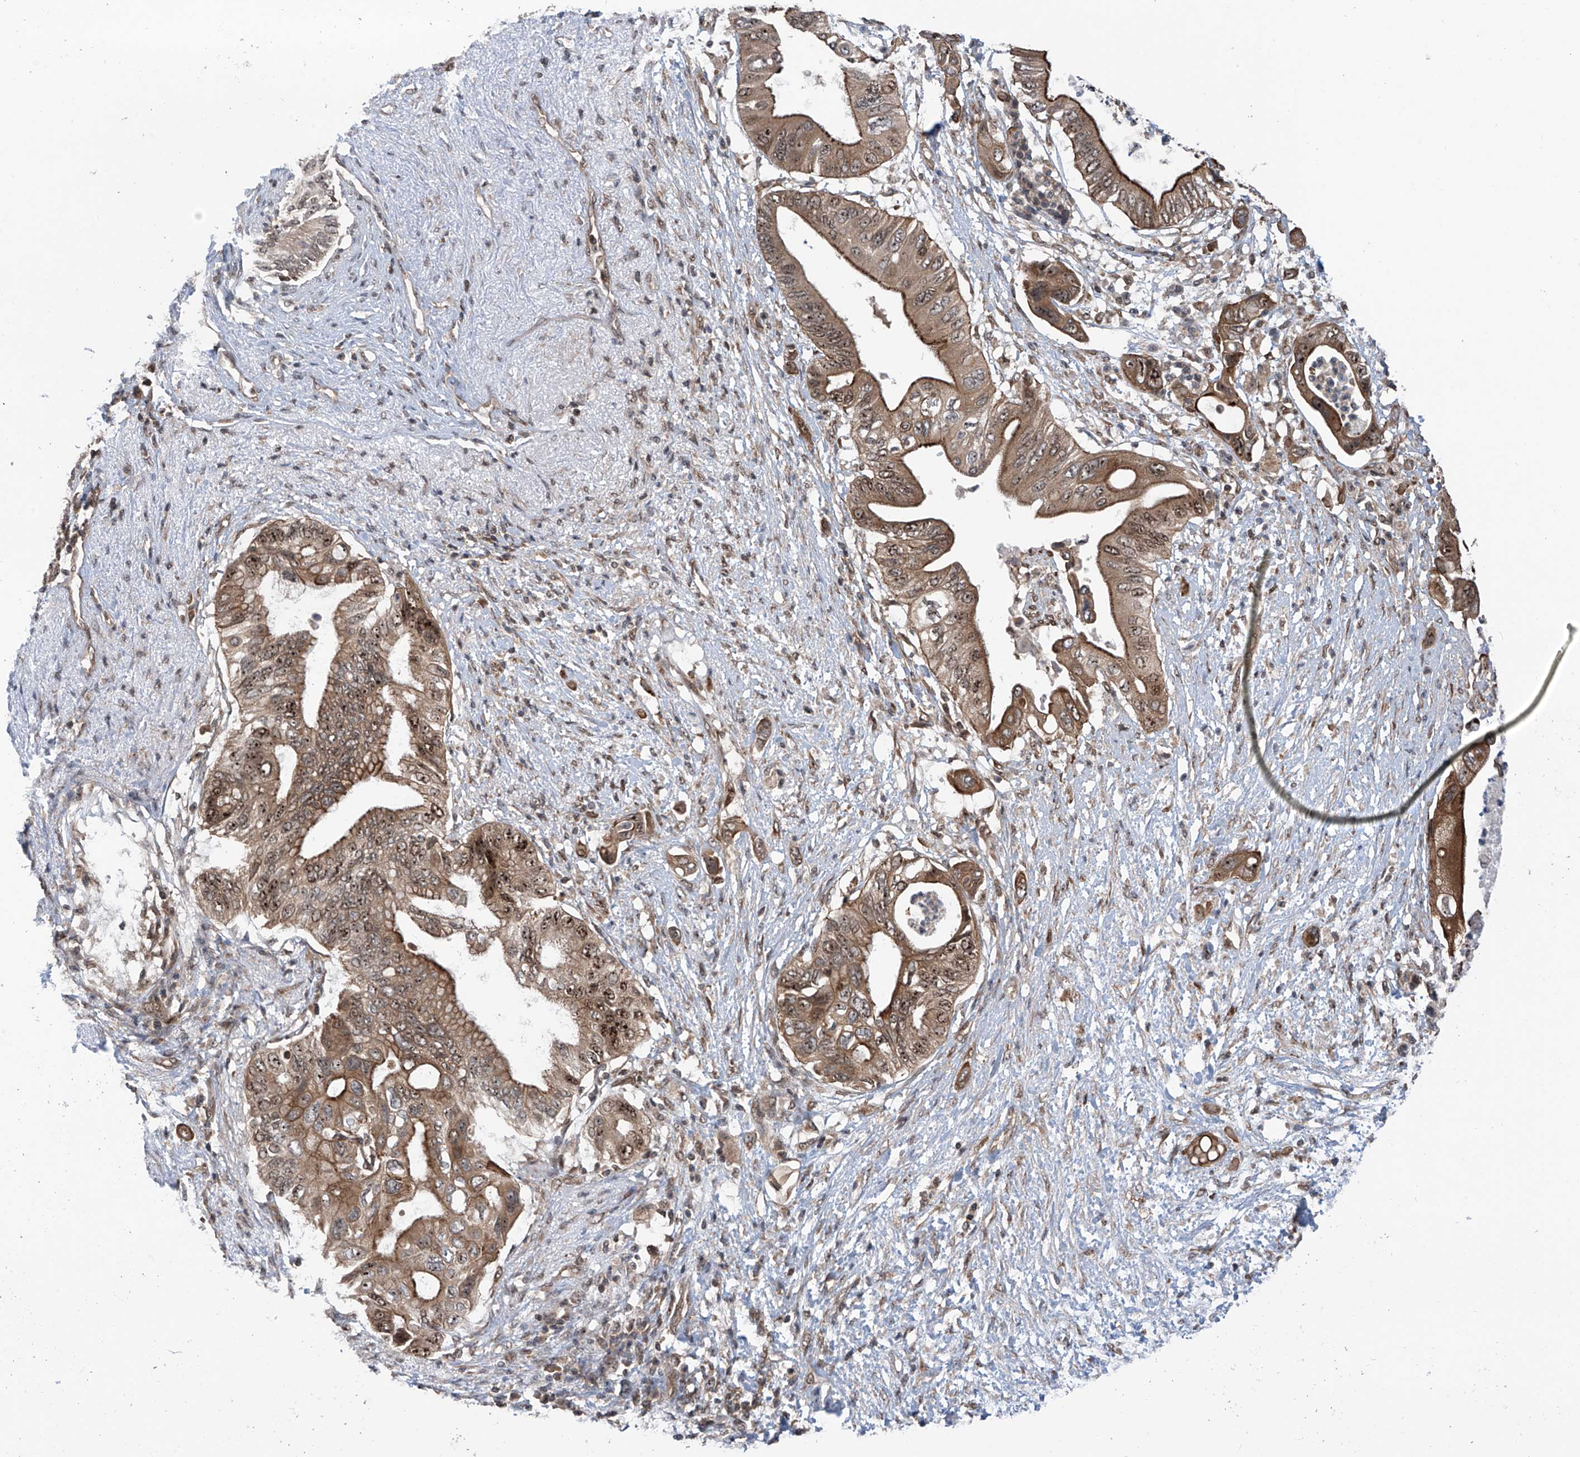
{"staining": {"intensity": "moderate", "quantity": ">75%", "location": "cytoplasmic/membranous,nuclear"}, "tissue": "pancreatic cancer", "cell_type": "Tumor cells", "image_type": "cancer", "snomed": [{"axis": "morphology", "description": "Adenocarcinoma, NOS"}, {"axis": "topography", "description": "Pancreas"}], "caption": "Pancreatic cancer stained with a protein marker exhibits moderate staining in tumor cells.", "gene": "C1orf131", "patient": {"sex": "male", "age": 66}}